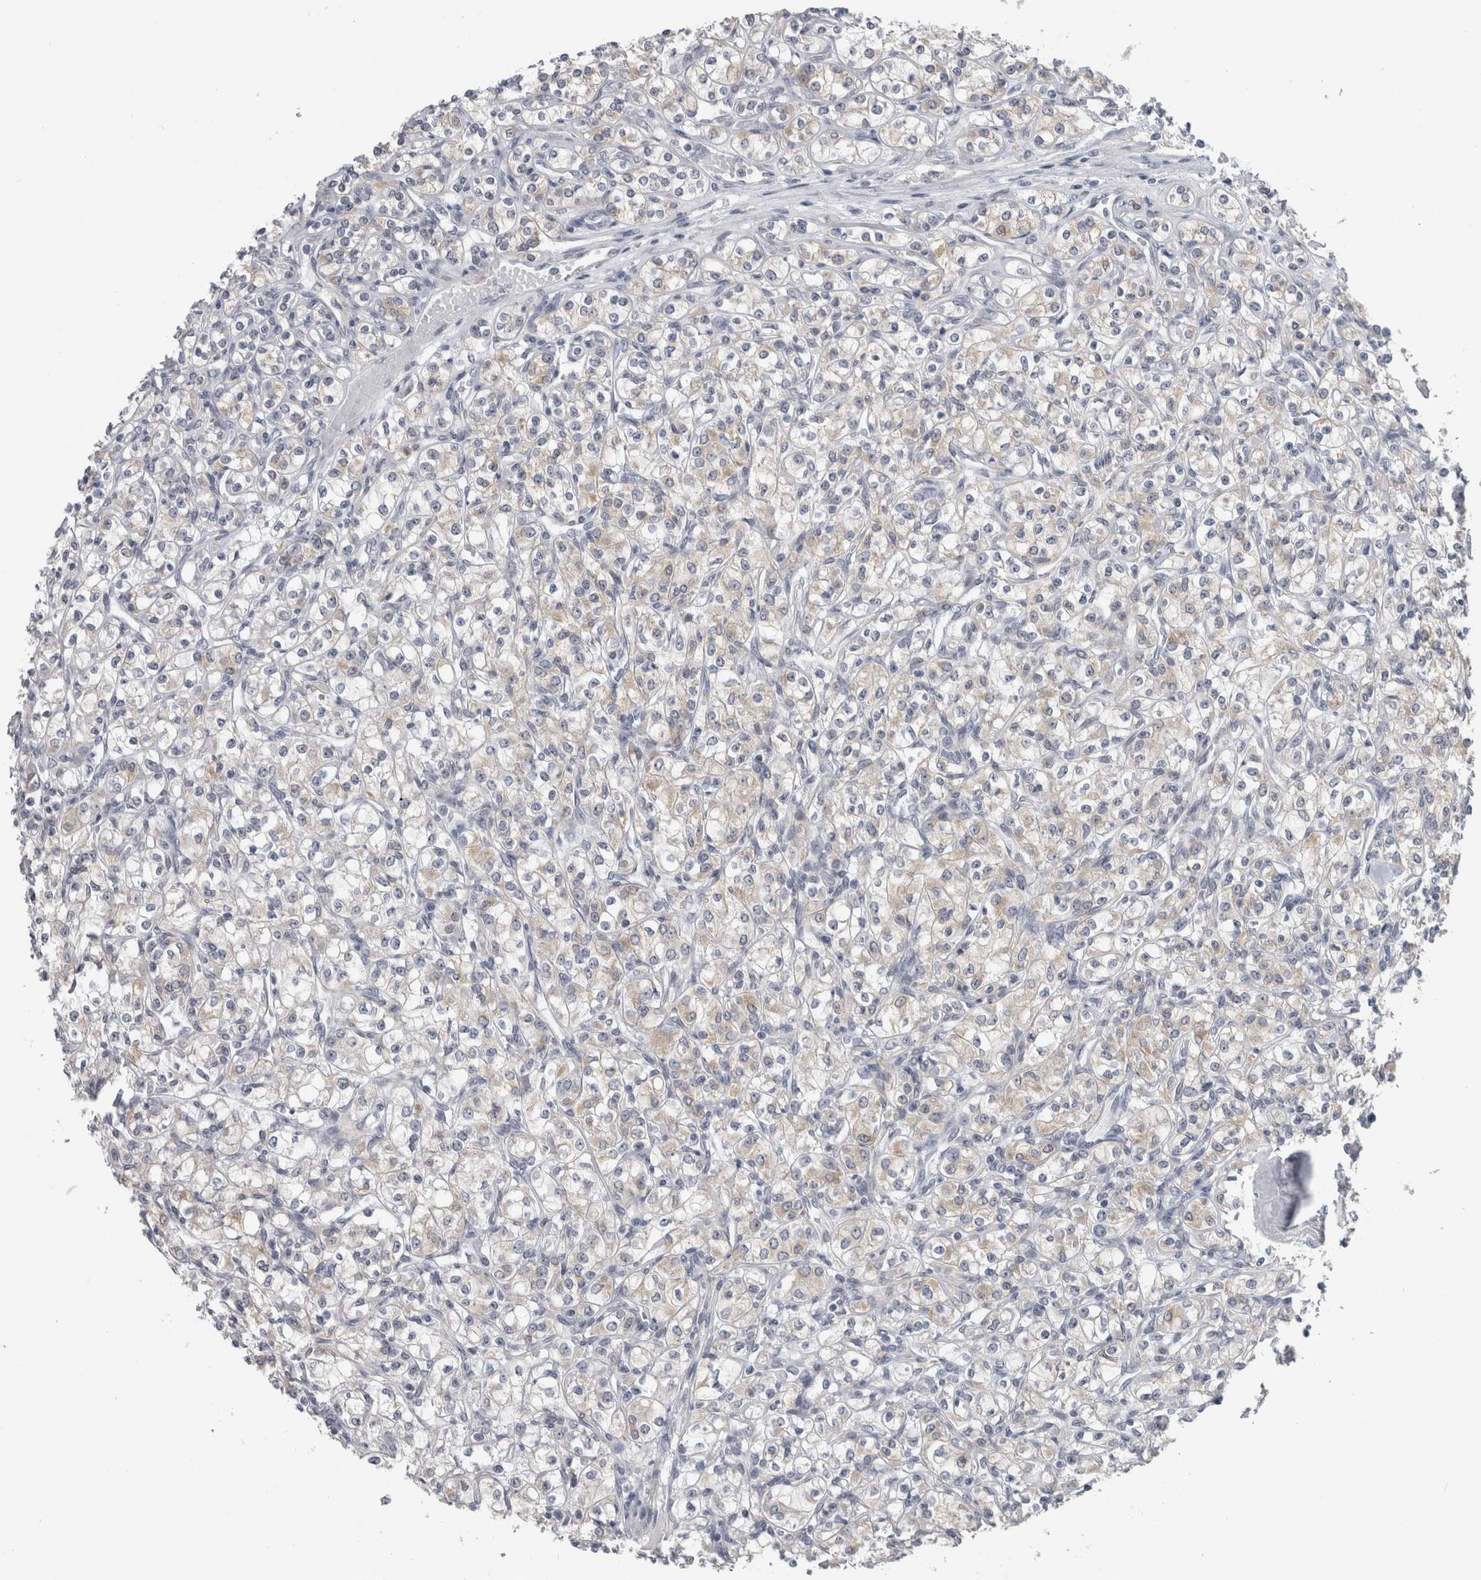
{"staining": {"intensity": "weak", "quantity": "<25%", "location": "cytoplasmic/membranous"}, "tissue": "renal cancer", "cell_type": "Tumor cells", "image_type": "cancer", "snomed": [{"axis": "morphology", "description": "Adenocarcinoma, NOS"}, {"axis": "topography", "description": "Kidney"}], "caption": "DAB immunohistochemical staining of adenocarcinoma (renal) shows no significant expression in tumor cells.", "gene": "TMEM242", "patient": {"sex": "male", "age": 77}}